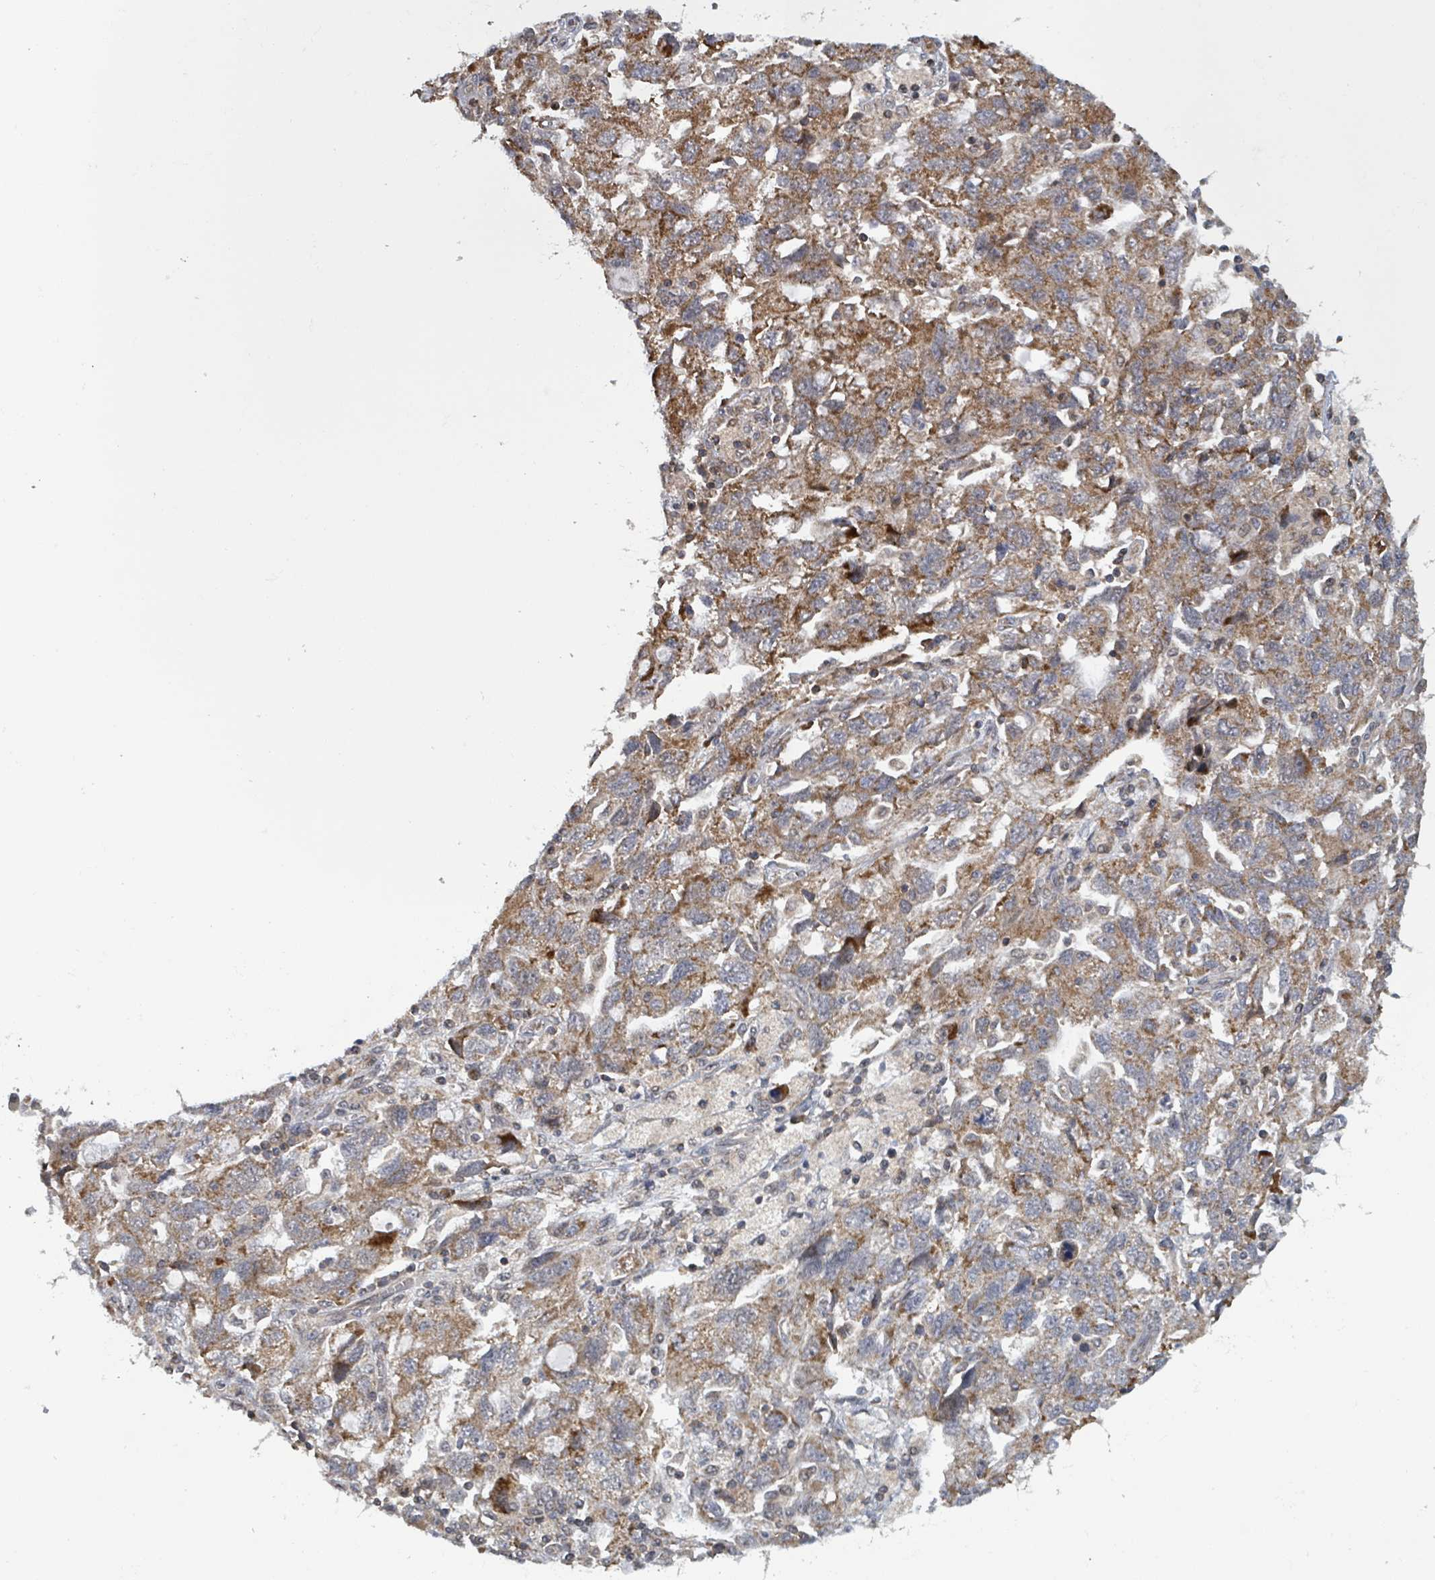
{"staining": {"intensity": "moderate", "quantity": ">75%", "location": "cytoplasmic/membranous"}, "tissue": "ovarian cancer", "cell_type": "Tumor cells", "image_type": "cancer", "snomed": [{"axis": "morphology", "description": "Carcinoma, NOS"}, {"axis": "morphology", "description": "Cystadenocarcinoma, serous, NOS"}, {"axis": "topography", "description": "Ovary"}], "caption": "Brown immunohistochemical staining in human ovarian cancer reveals moderate cytoplasmic/membranous staining in approximately >75% of tumor cells.", "gene": "HIVEP1", "patient": {"sex": "female", "age": 69}}